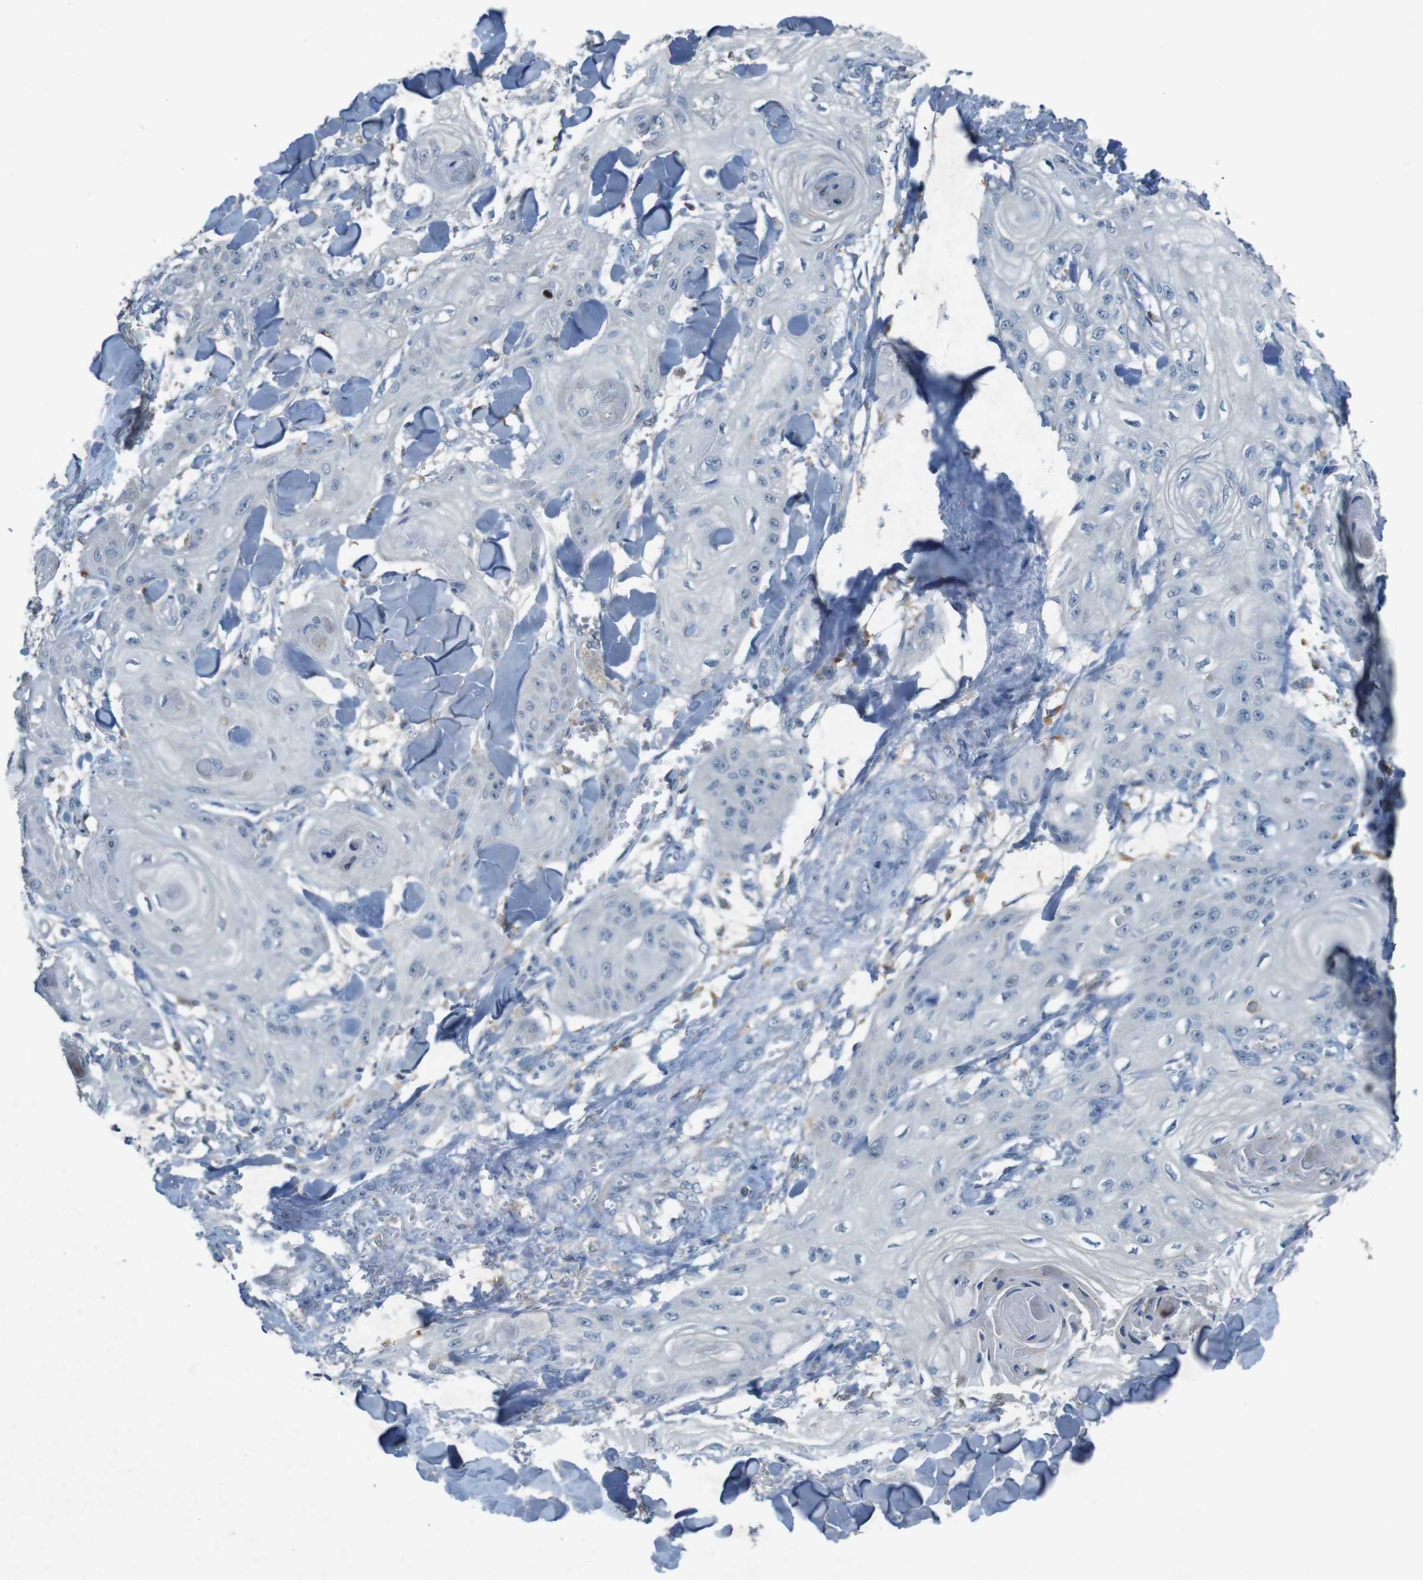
{"staining": {"intensity": "negative", "quantity": "none", "location": "none"}, "tissue": "skin cancer", "cell_type": "Tumor cells", "image_type": "cancer", "snomed": [{"axis": "morphology", "description": "Squamous cell carcinoma, NOS"}, {"axis": "topography", "description": "Skin"}], "caption": "IHC of squamous cell carcinoma (skin) exhibits no staining in tumor cells.", "gene": "MOGAT3", "patient": {"sex": "male", "age": 74}}